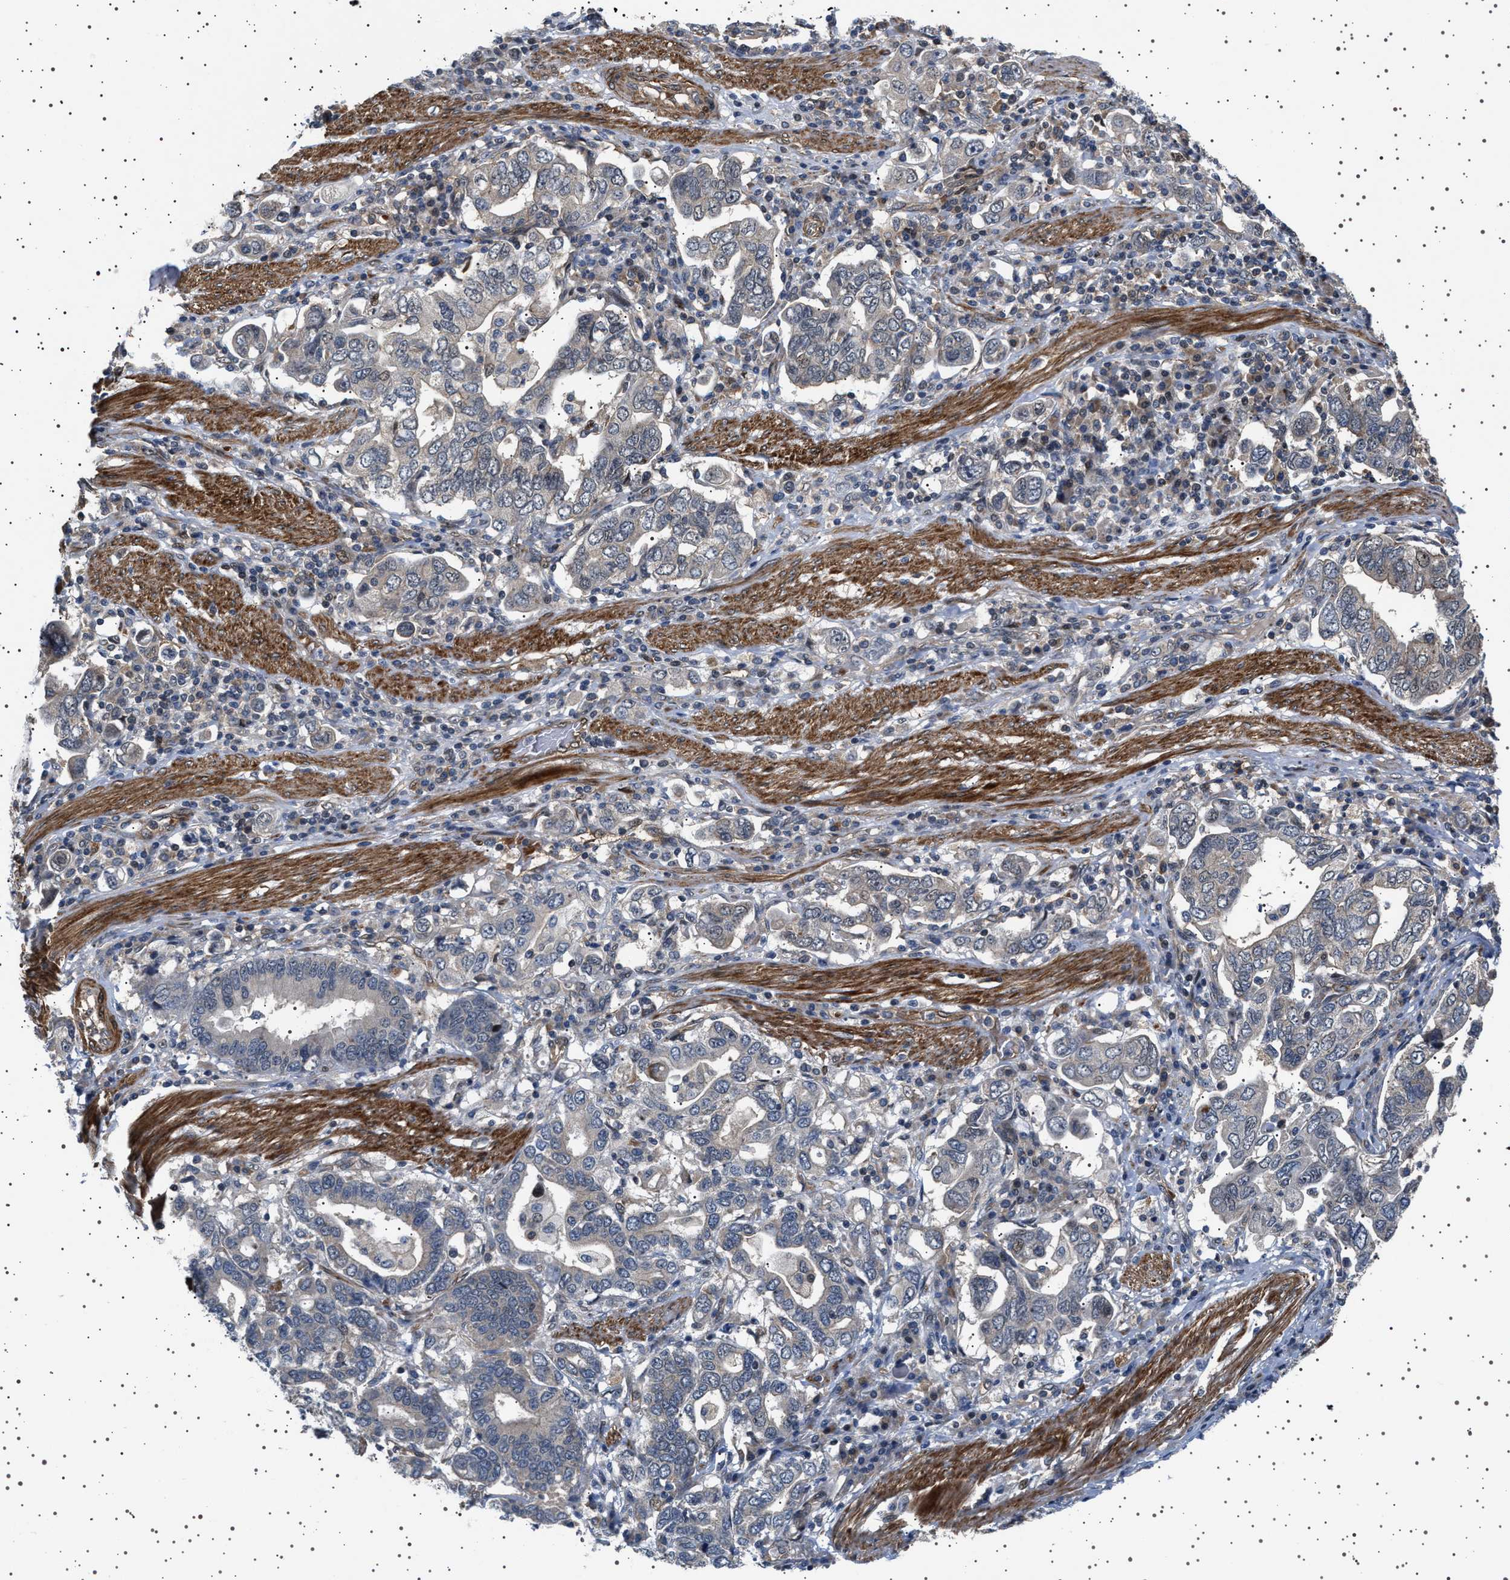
{"staining": {"intensity": "negative", "quantity": "none", "location": "none"}, "tissue": "stomach cancer", "cell_type": "Tumor cells", "image_type": "cancer", "snomed": [{"axis": "morphology", "description": "Adenocarcinoma, NOS"}, {"axis": "topography", "description": "Stomach, upper"}], "caption": "Human adenocarcinoma (stomach) stained for a protein using immunohistochemistry shows no staining in tumor cells.", "gene": "BAG3", "patient": {"sex": "male", "age": 62}}